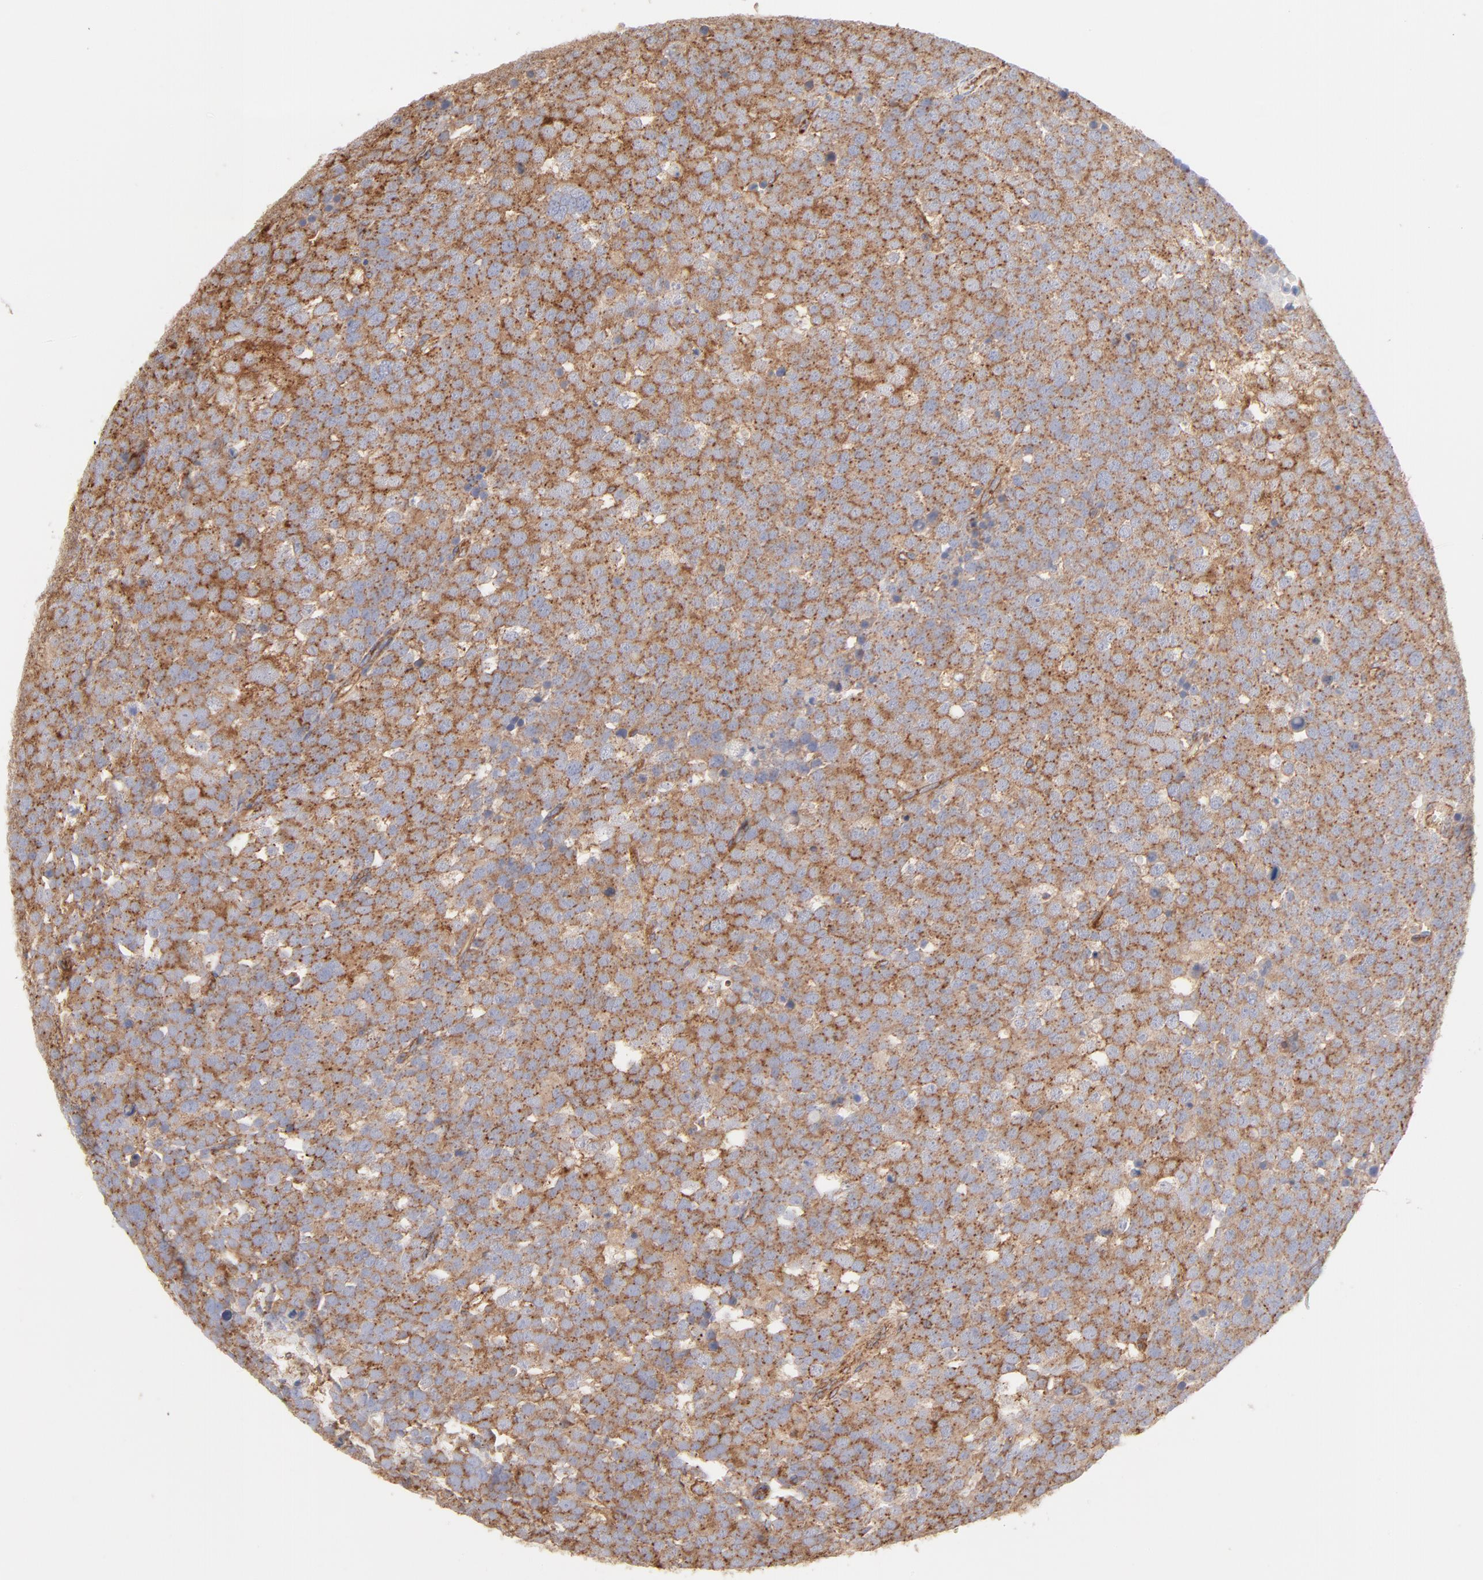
{"staining": {"intensity": "moderate", "quantity": ">75%", "location": "cytoplasmic/membranous"}, "tissue": "testis cancer", "cell_type": "Tumor cells", "image_type": "cancer", "snomed": [{"axis": "morphology", "description": "Seminoma, NOS"}, {"axis": "topography", "description": "Testis"}], "caption": "Immunohistochemistry (IHC) histopathology image of neoplastic tissue: human seminoma (testis) stained using immunohistochemistry (IHC) demonstrates medium levels of moderate protein expression localized specifically in the cytoplasmic/membranous of tumor cells, appearing as a cytoplasmic/membranous brown color.", "gene": "CLTB", "patient": {"sex": "male", "age": 71}}